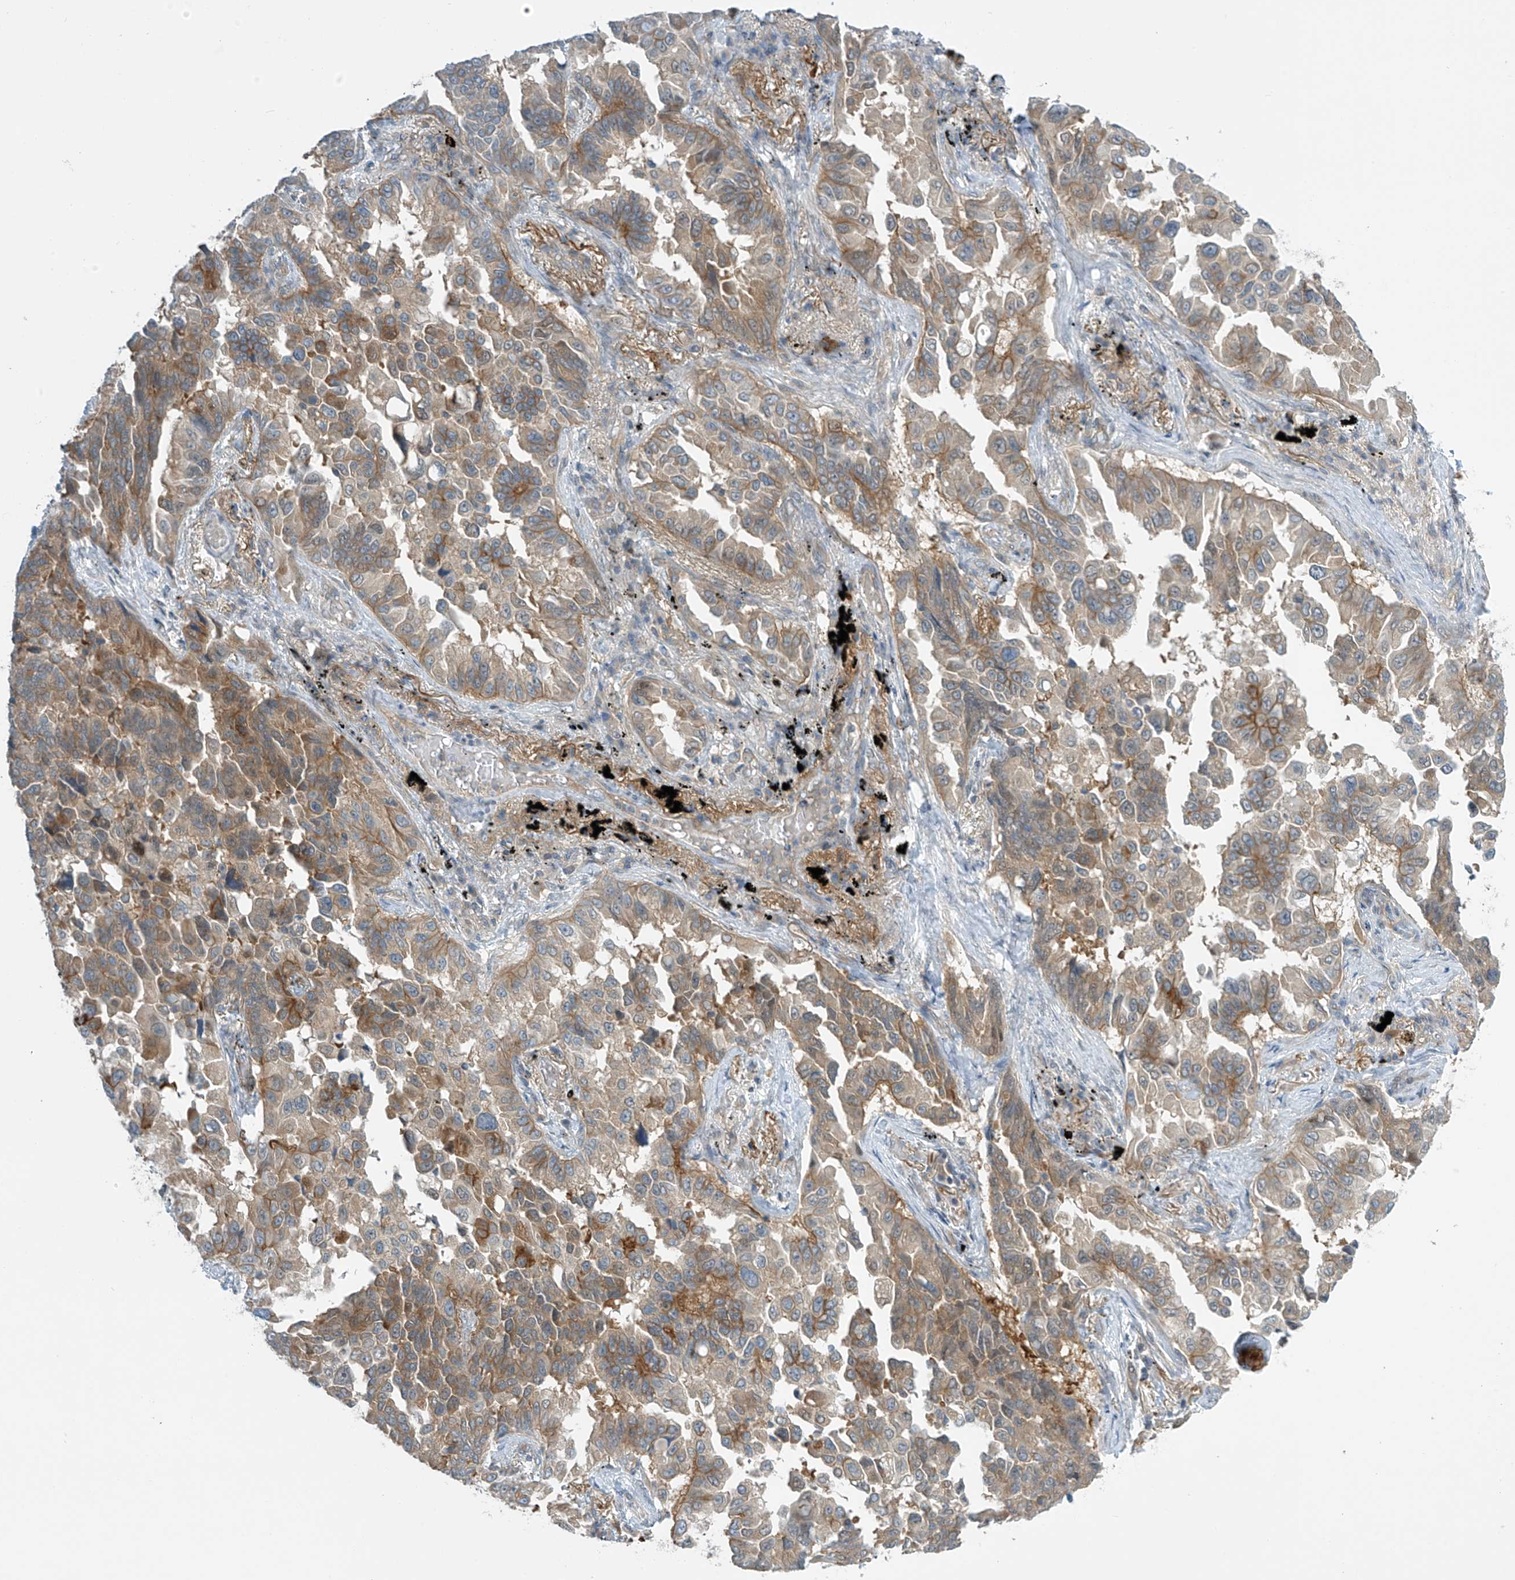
{"staining": {"intensity": "moderate", "quantity": "25%-75%", "location": "cytoplasmic/membranous"}, "tissue": "lung cancer", "cell_type": "Tumor cells", "image_type": "cancer", "snomed": [{"axis": "morphology", "description": "Adenocarcinoma, NOS"}, {"axis": "topography", "description": "Lung"}], "caption": "Immunohistochemistry (IHC) of human lung adenocarcinoma shows medium levels of moderate cytoplasmic/membranous staining in about 25%-75% of tumor cells. The staining is performed using DAB (3,3'-diaminobenzidine) brown chromogen to label protein expression. The nuclei are counter-stained blue using hematoxylin.", "gene": "FSD1L", "patient": {"sex": "female", "age": 67}}